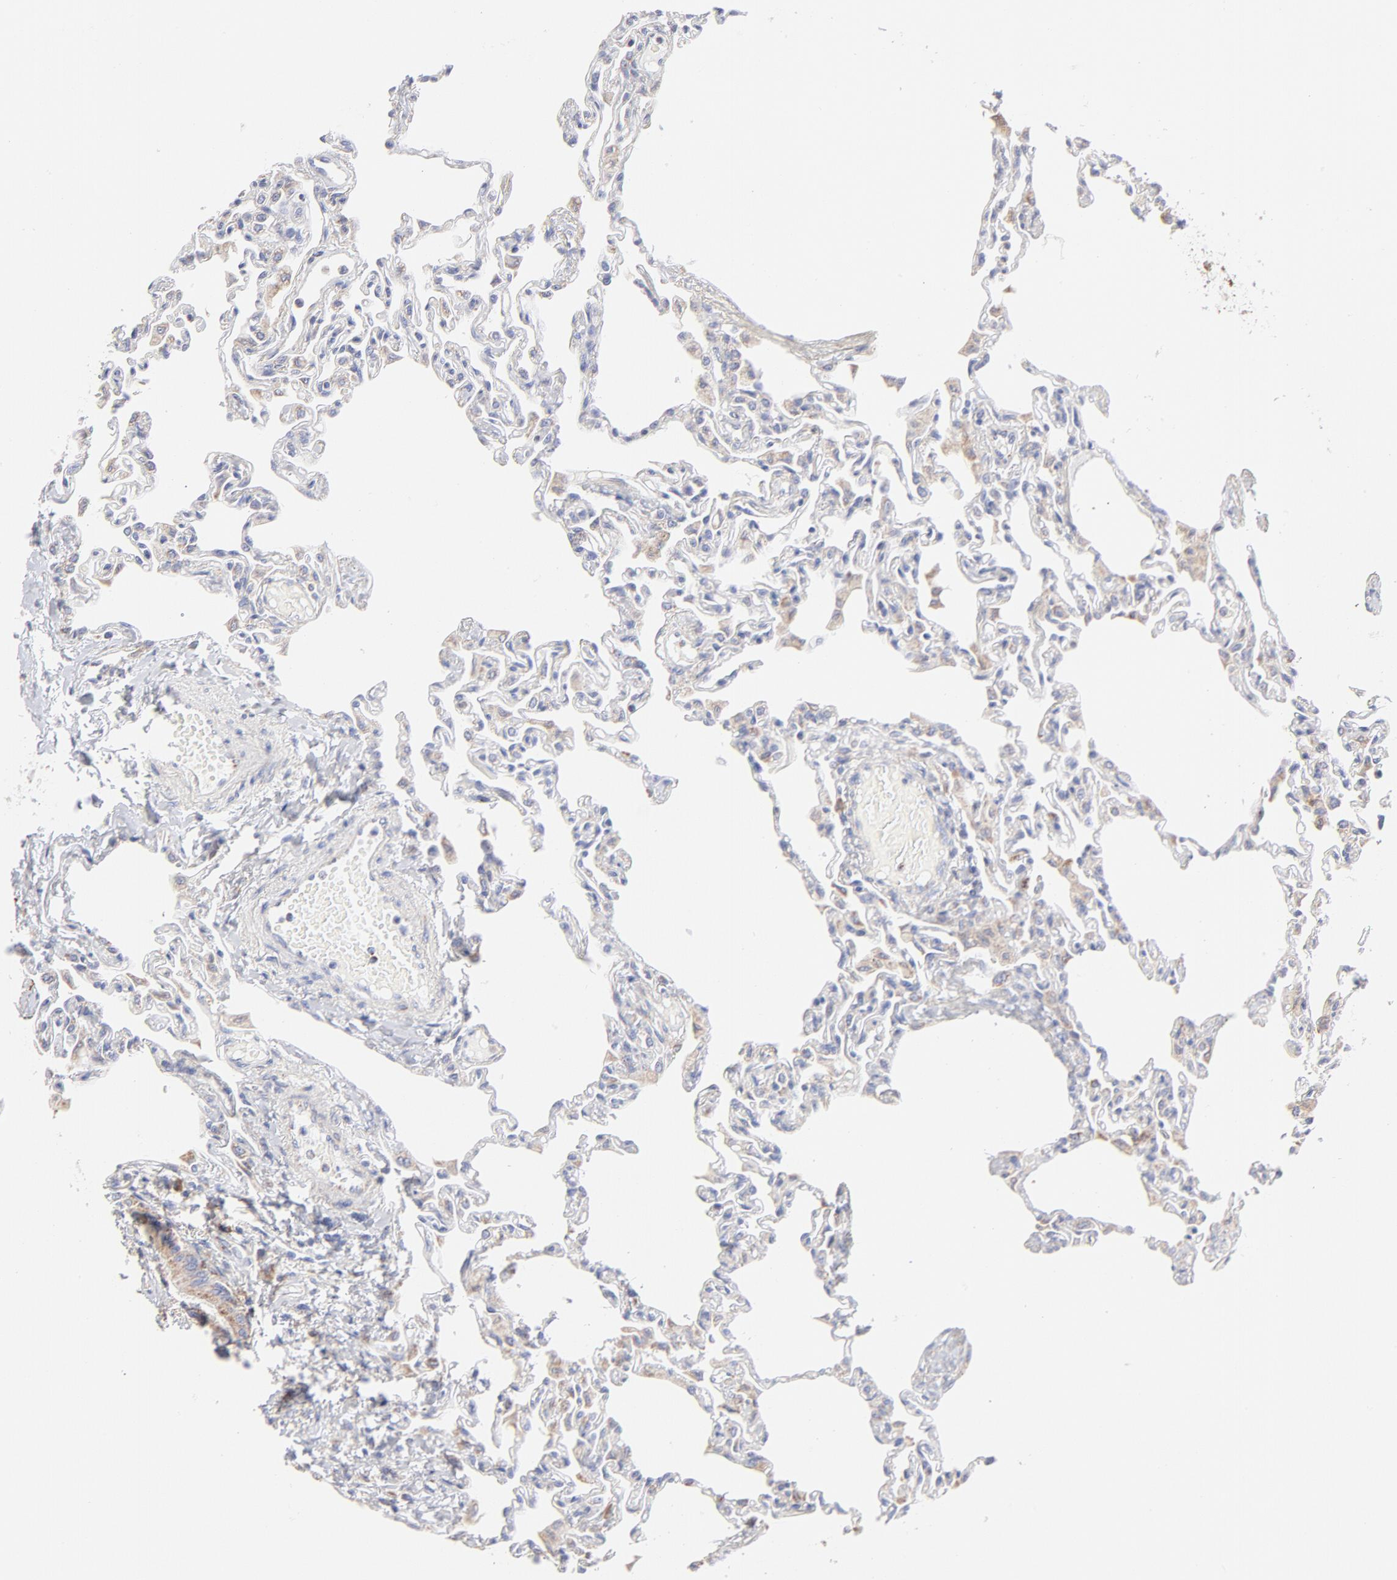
{"staining": {"intensity": "negative", "quantity": "none", "location": "none"}, "tissue": "lung", "cell_type": "Alveolar cells", "image_type": "normal", "snomed": [{"axis": "morphology", "description": "Normal tissue, NOS"}, {"axis": "topography", "description": "Lung"}], "caption": "Lung stained for a protein using IHC displays no staining alveolar cells.", "gene": "TIMM8A", "patient": {"sex": "female", "age": 49}}